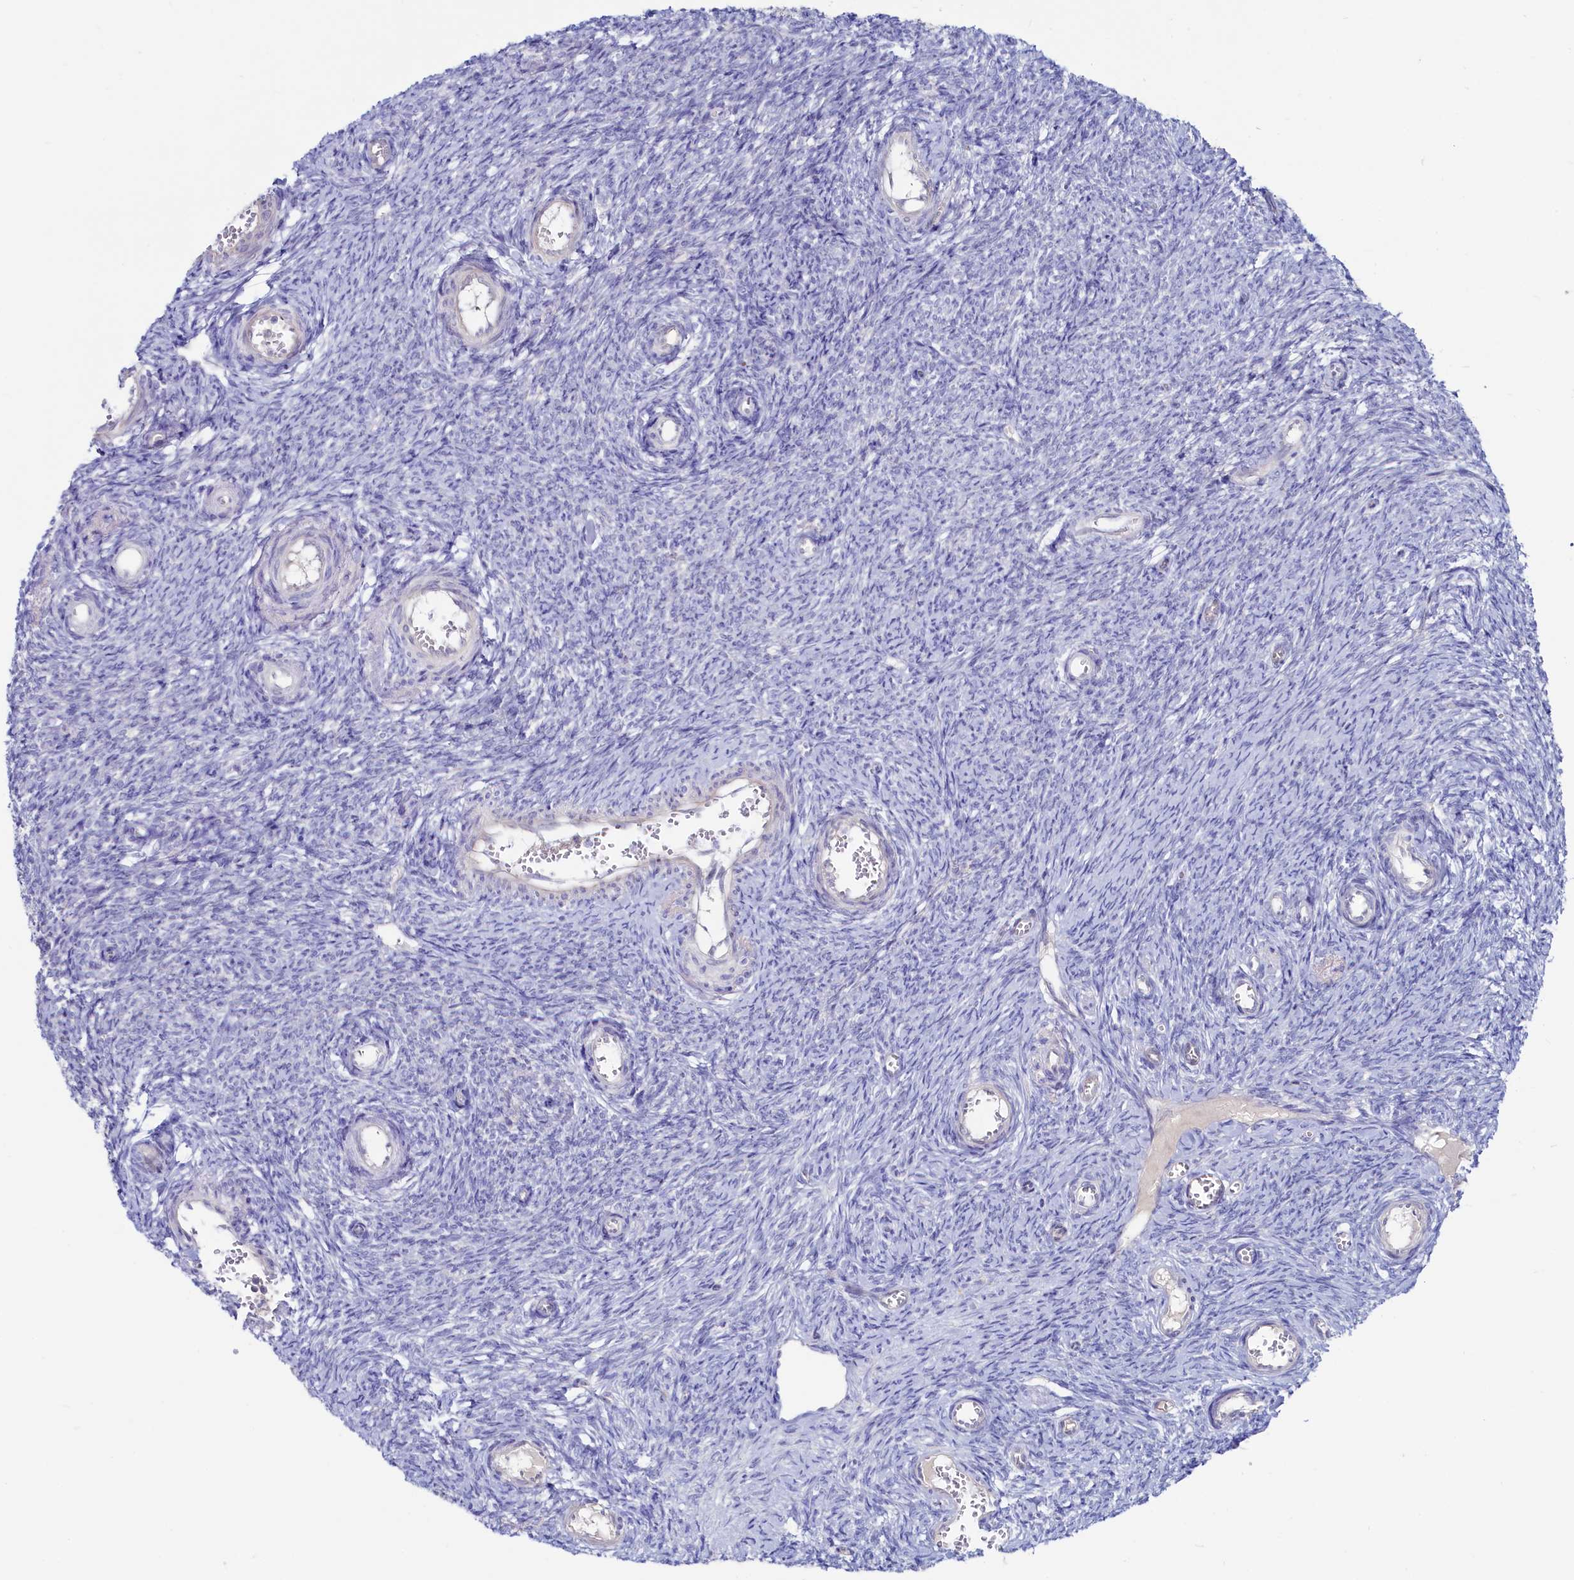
{"staining": {"intensity": "negative", "quantity": "none", "location": "none"}, "tissue": "ovary", "cell_type": "Ovarian stroma cells", "image_type": "normal", "snomed": [{"axis": "morphology", "description": "Normal tissue, NOS"}, {"axis": "topography", "description": "Ovary"}], "caption": "This is an immunohistochemistry (IHC) micrograph of unremarkable ovary. There is no expression in ovarian stroma cells.", "gene": "ASTE1", "patient": {"sex": "female", "age": 44}}